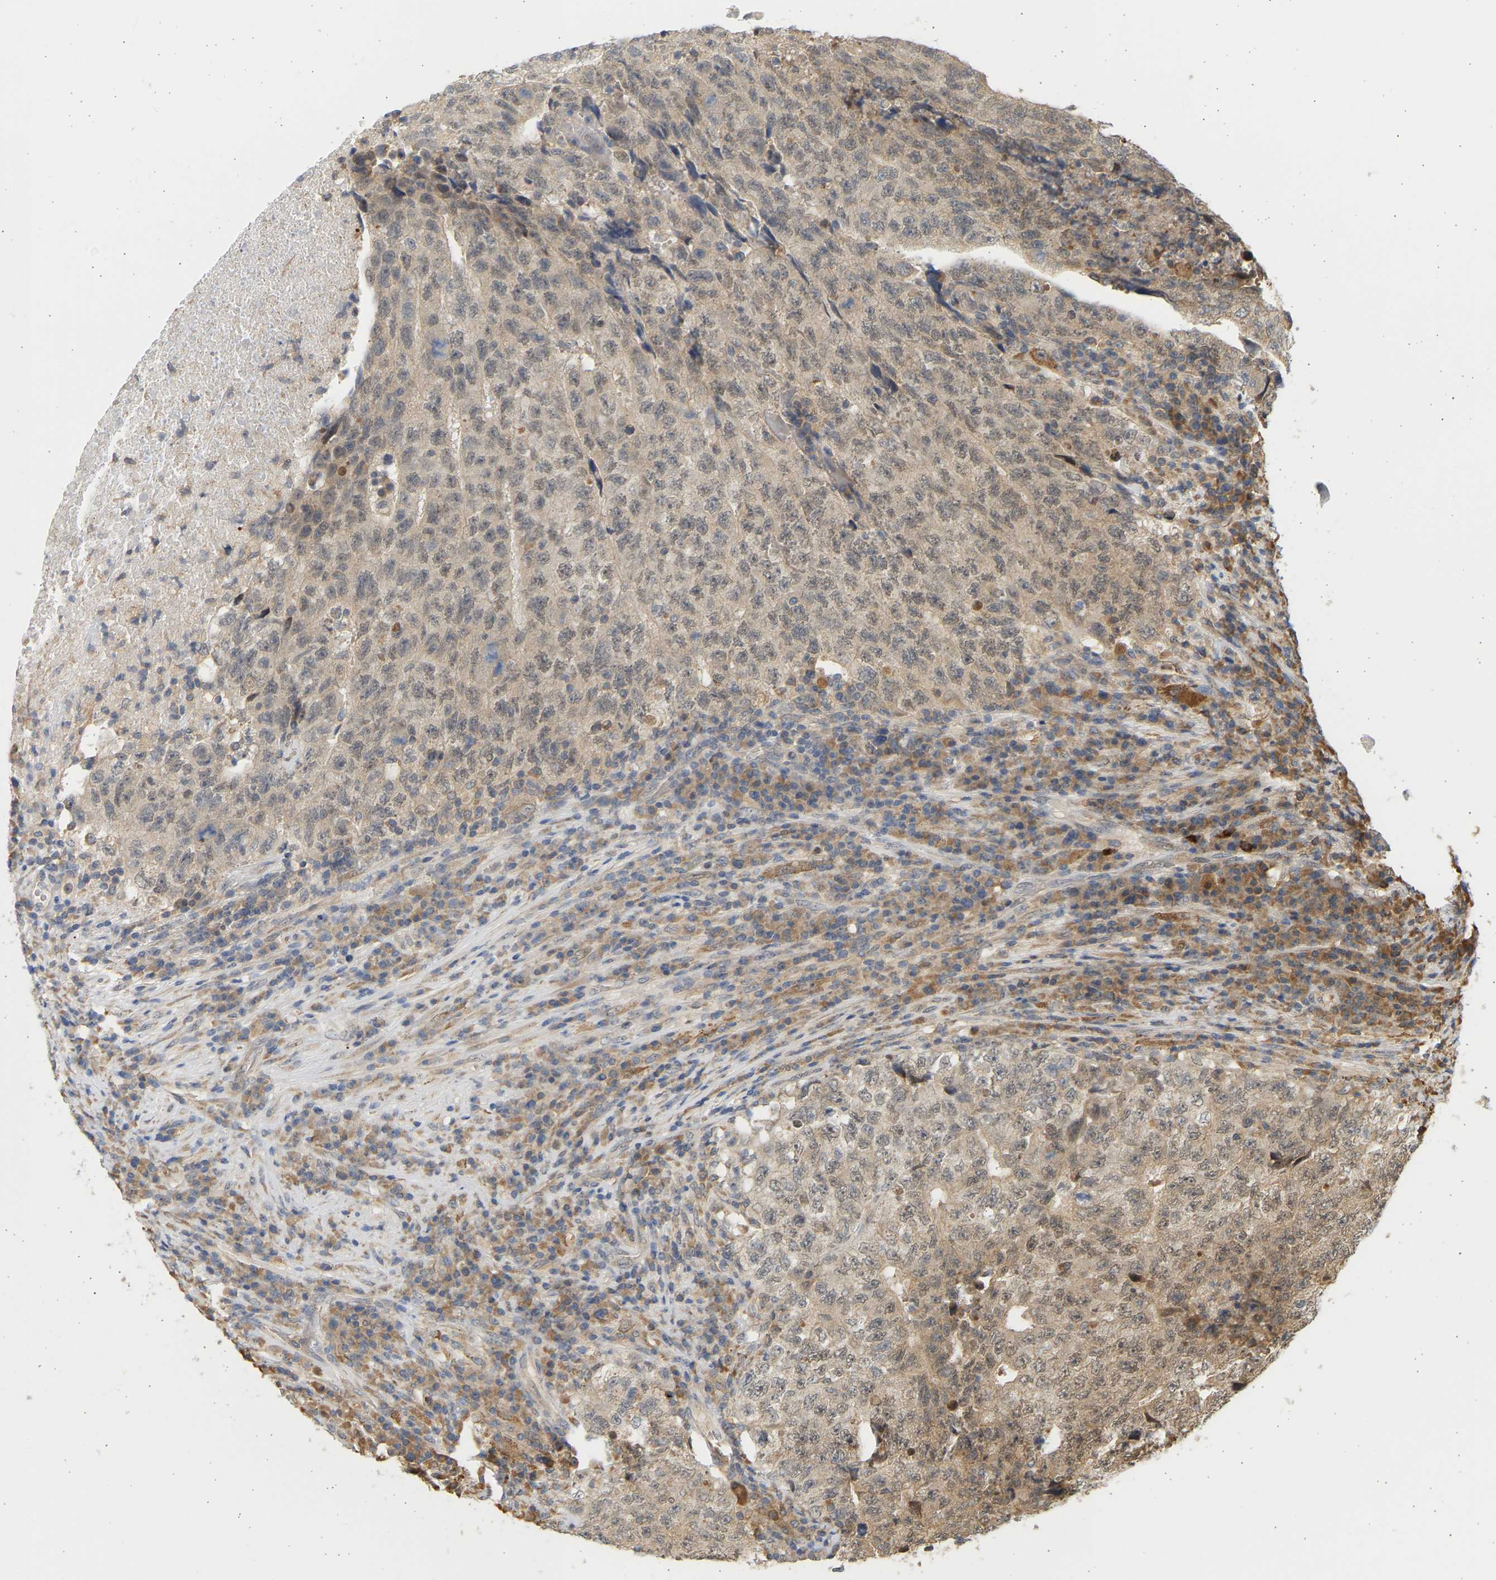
{"staining": {"intensity": "weak", "quantity": ">75%", "location": "cytoplasmic/membranous,nuclear"}, "tissue": "testis cancer", "cell_type": "Tumor cells", "image_type": "cancer", "snomed": [{"axis": "morphology", "description": "Necrosis, NOS"}, {"axis": "morphology", "description": "Carcinoma, Embryonal, NOS"}, {"axis": "topography", "description": "Testis"}], "caption": "There is low levels of weak cytoplasmic/membranous and nuclear staining in tumor cells of testis embryonal carcinoma, as demonstrated by immunohistochemical staining (brown color).", "gene": "B4GALT6", "patient": {"sex": "male", "age": 19}}